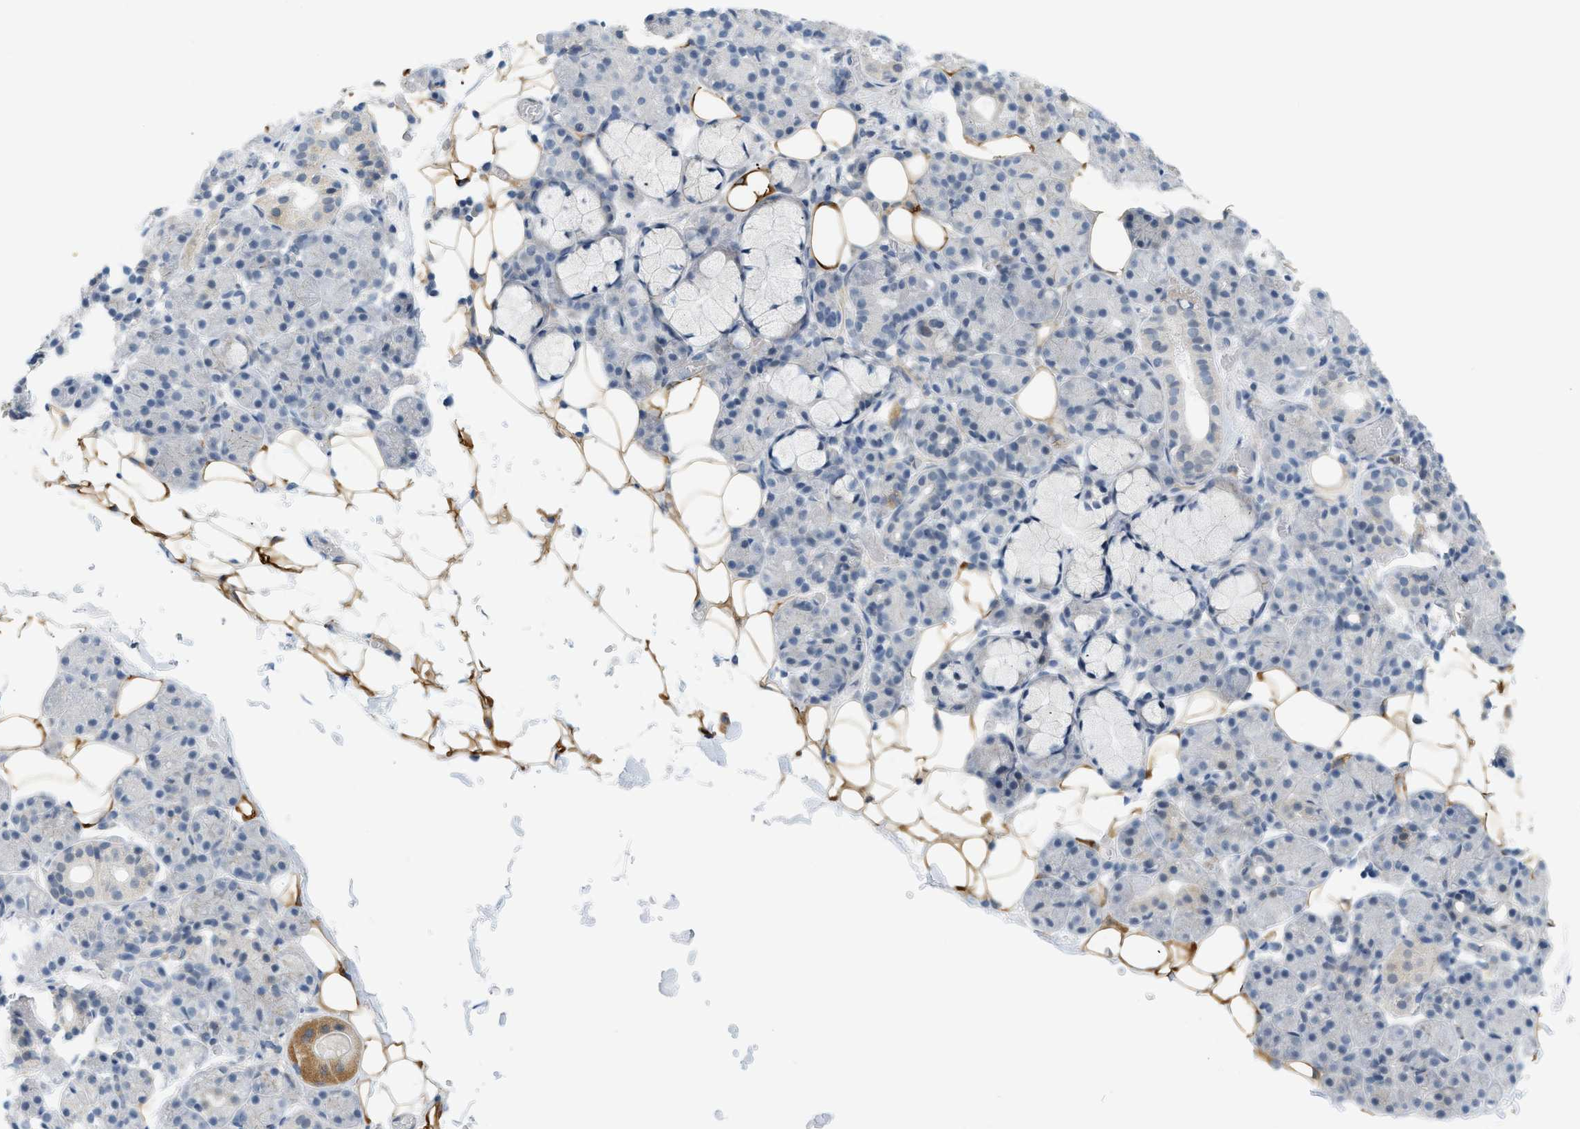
{"staining": {"intensity": "negative", "quantity": "none", "location": "none"}, "tissue": "salivary gland", "cell_type": "Glandular cells", "image_type": "normal", "snomed": [{"axis": "morphology", "description": "Normal tissue, NOS"}, {"axis": "topography", "description": "Salivary gland"}], "caption": "Immunohistochemical staining of normal human salivary gland reveals no significant expression in glandular cells. (Immunohistochemistry, brightfield microscopy, high magnification).", "gene": "ZNF408", "patient": {"sex": "male", "age": 63}}